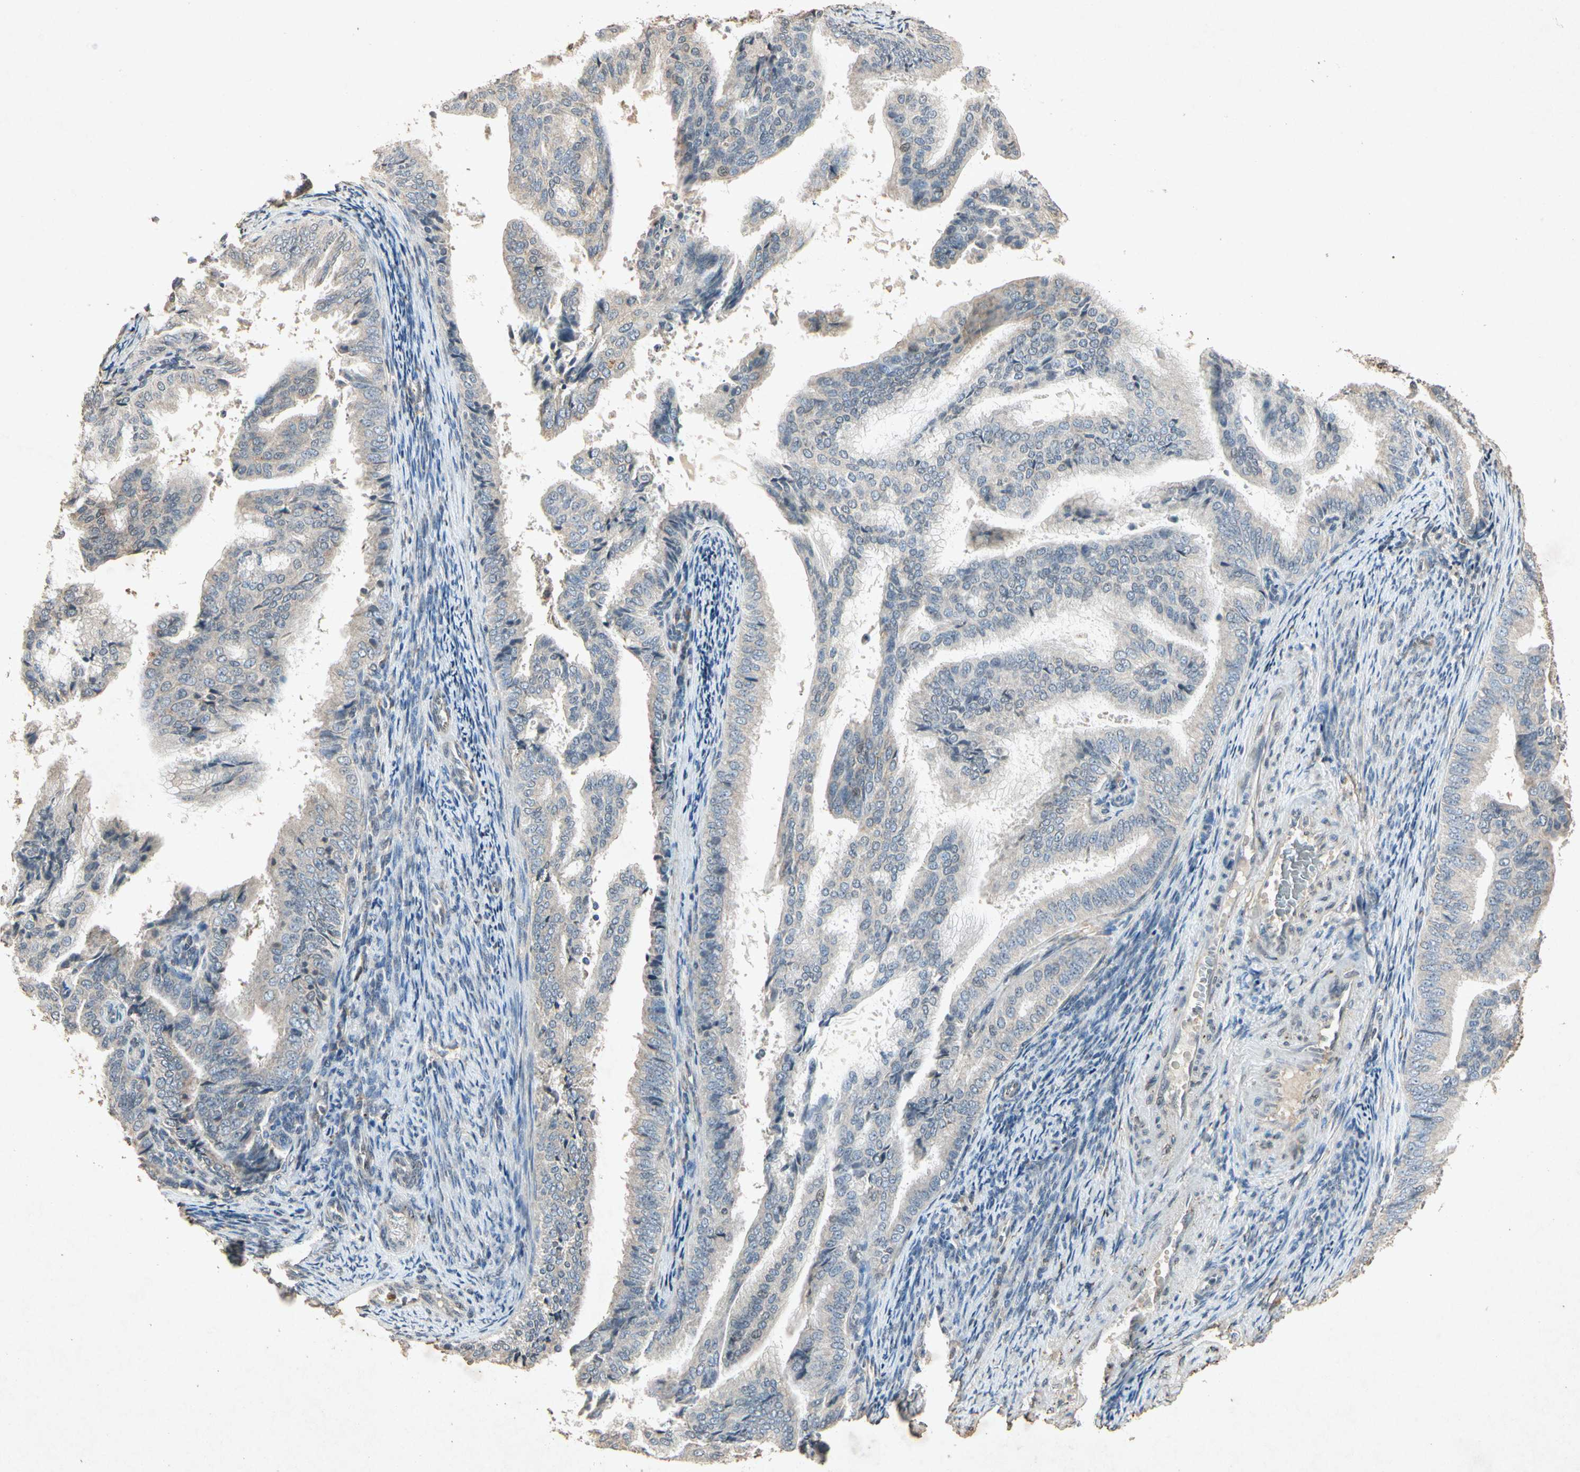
{"staining": {"intensity": "weak", "quantity": ">75%", "location": "cytoplasmic/membranous"}, "tissue": "endometrial cancer", "cell_type": "Tumor cells", "image_type": "cancer", "snomed": [{"axis": "morphology", "description": "Adenocarcinoma, NOS"}, {"axis": "topography", "description": "Endometrium"}], "caption": "Immunohistochemical staining of endometrial cancer demonstrates weak cytoplasmic/membranous protein positivity in about >75% of tumor cells.", "gene": "MSRB1", "patient": {"sex": "female", "age": 58}}